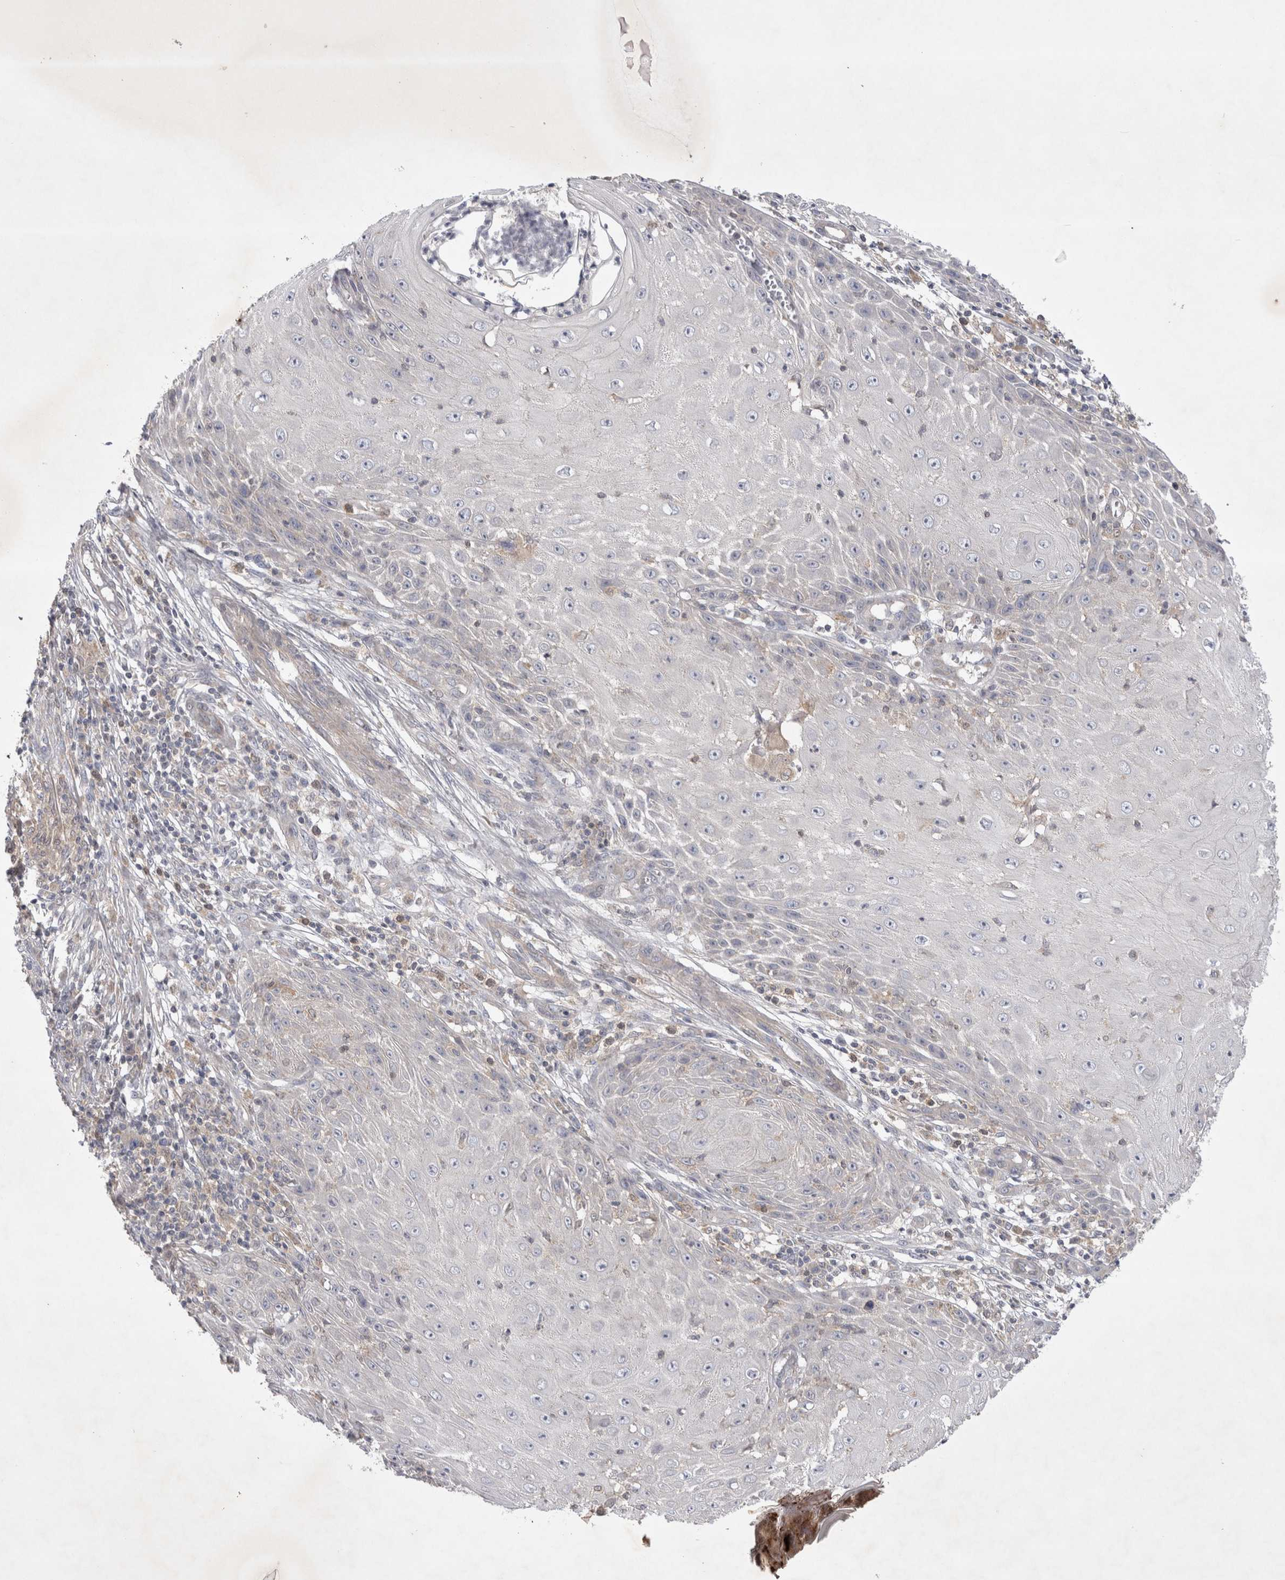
{"staining": {"intensity": "negative", "quantity": "none", "location": "none"}, "tissue": "skin cancer", "cell_type": "Tumor cells", "image_type": "cancer", "snomed": [{"axis": "morphology", "description": "Squamous cell carcinoma, NOS"}, {"axis": "topography", "description": "Skin"}], "caption": "Skin cancer was stained to show a protein in brown. There is no significant expression in tumor cells.", "gene": "SRD5A3", "patient": {"sex": "female", "age": 73}}